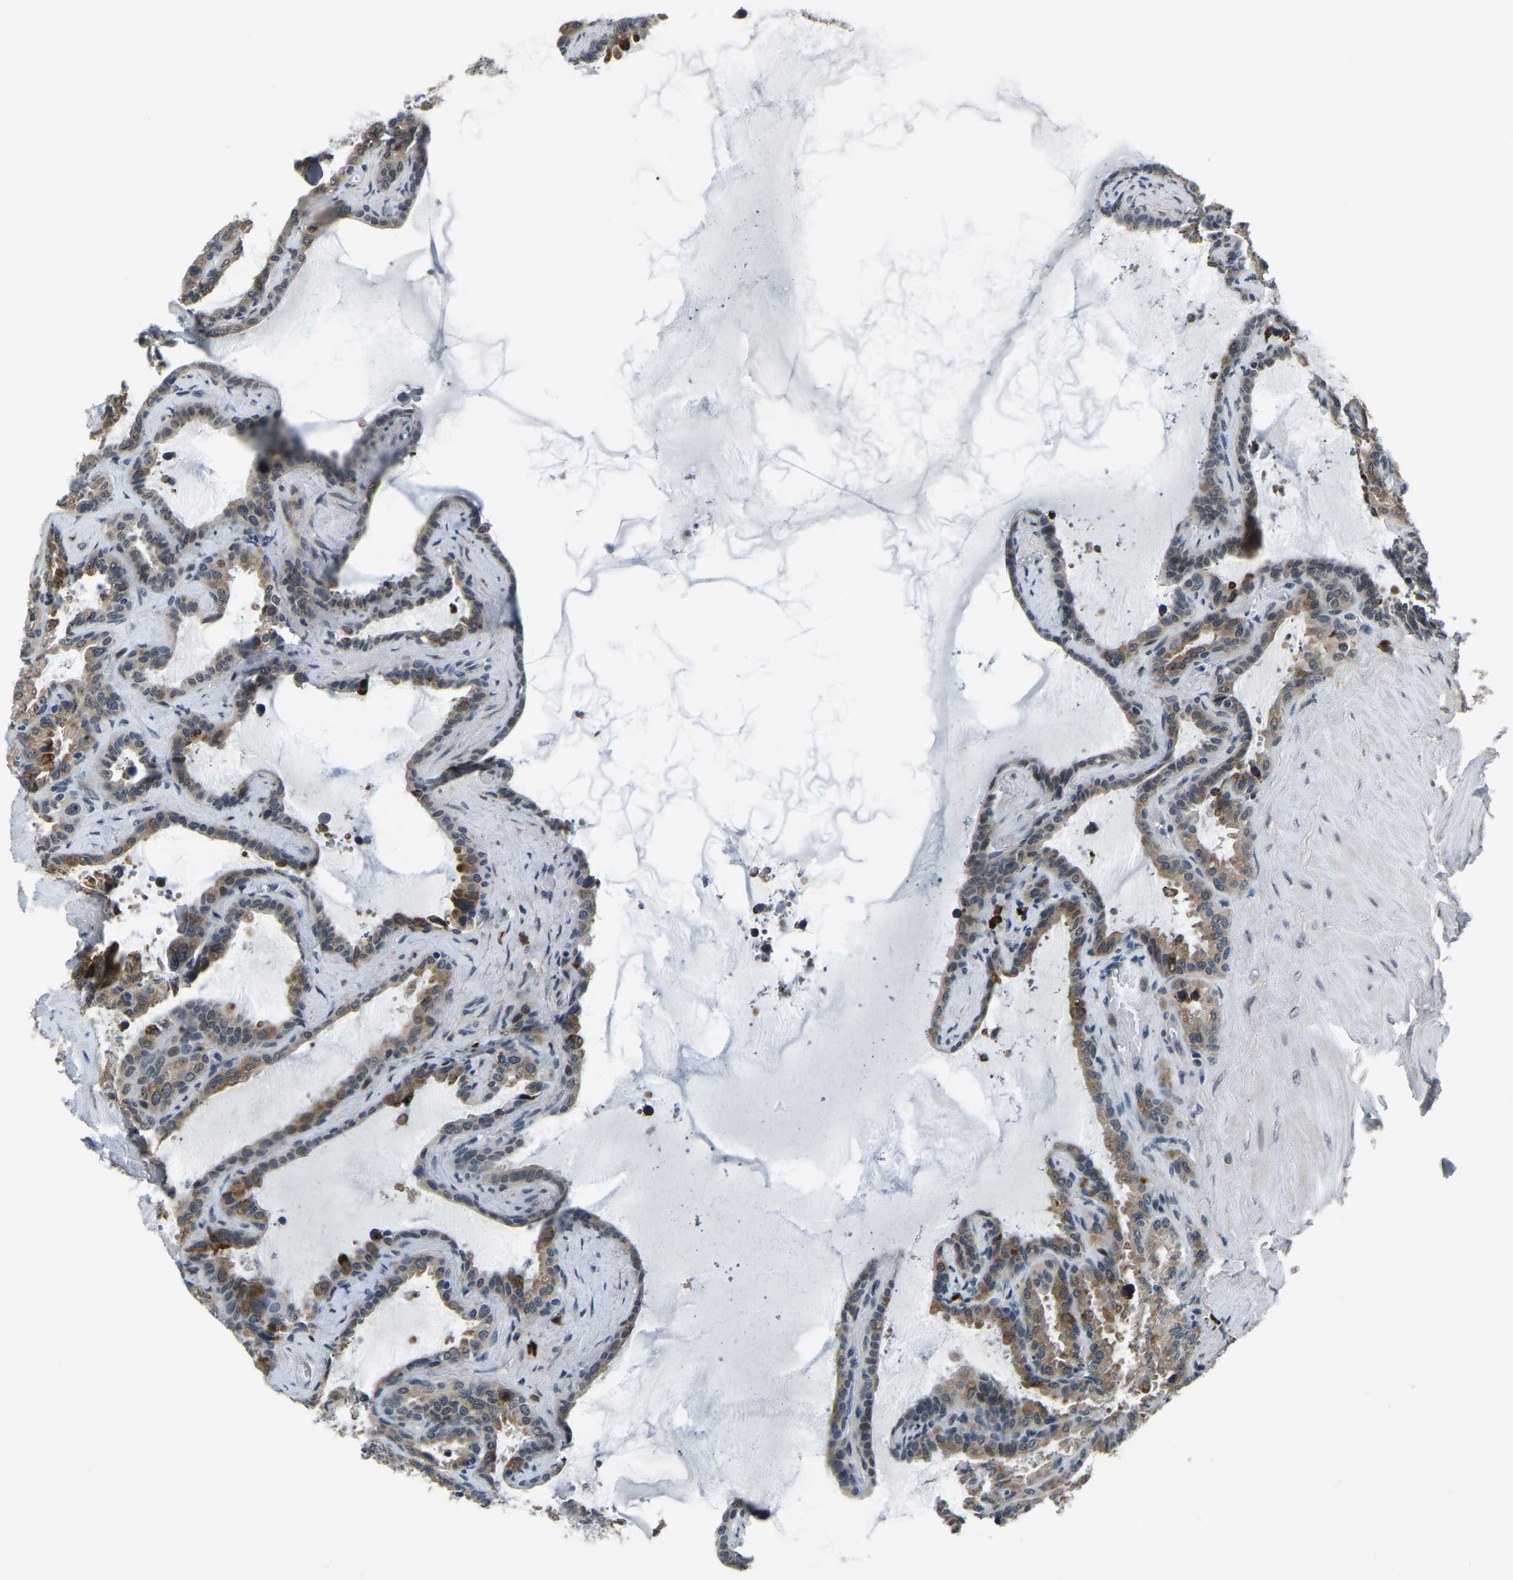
{"staining": {"intensity": "moderate", "quantity": ">75%", "location": "cytoplasmic/membranous"}, "tissue": "seminal vesicle", "cell_type": "Glandular cells", "image_type": "normal", "snomed": [{"axis": "morphology", "description": "Normal tissue, NOS"}, {"axis": "topography", "description": "Seminal veicle"}], "caption": "Immunohistochemical staining of normal seminal vesicle reveals moderate cytoplasmic/membranous protein staining in approximately >75% of glandular cells.", "gene": "ING2", "patient": {"sex": "male", "age": 46}}